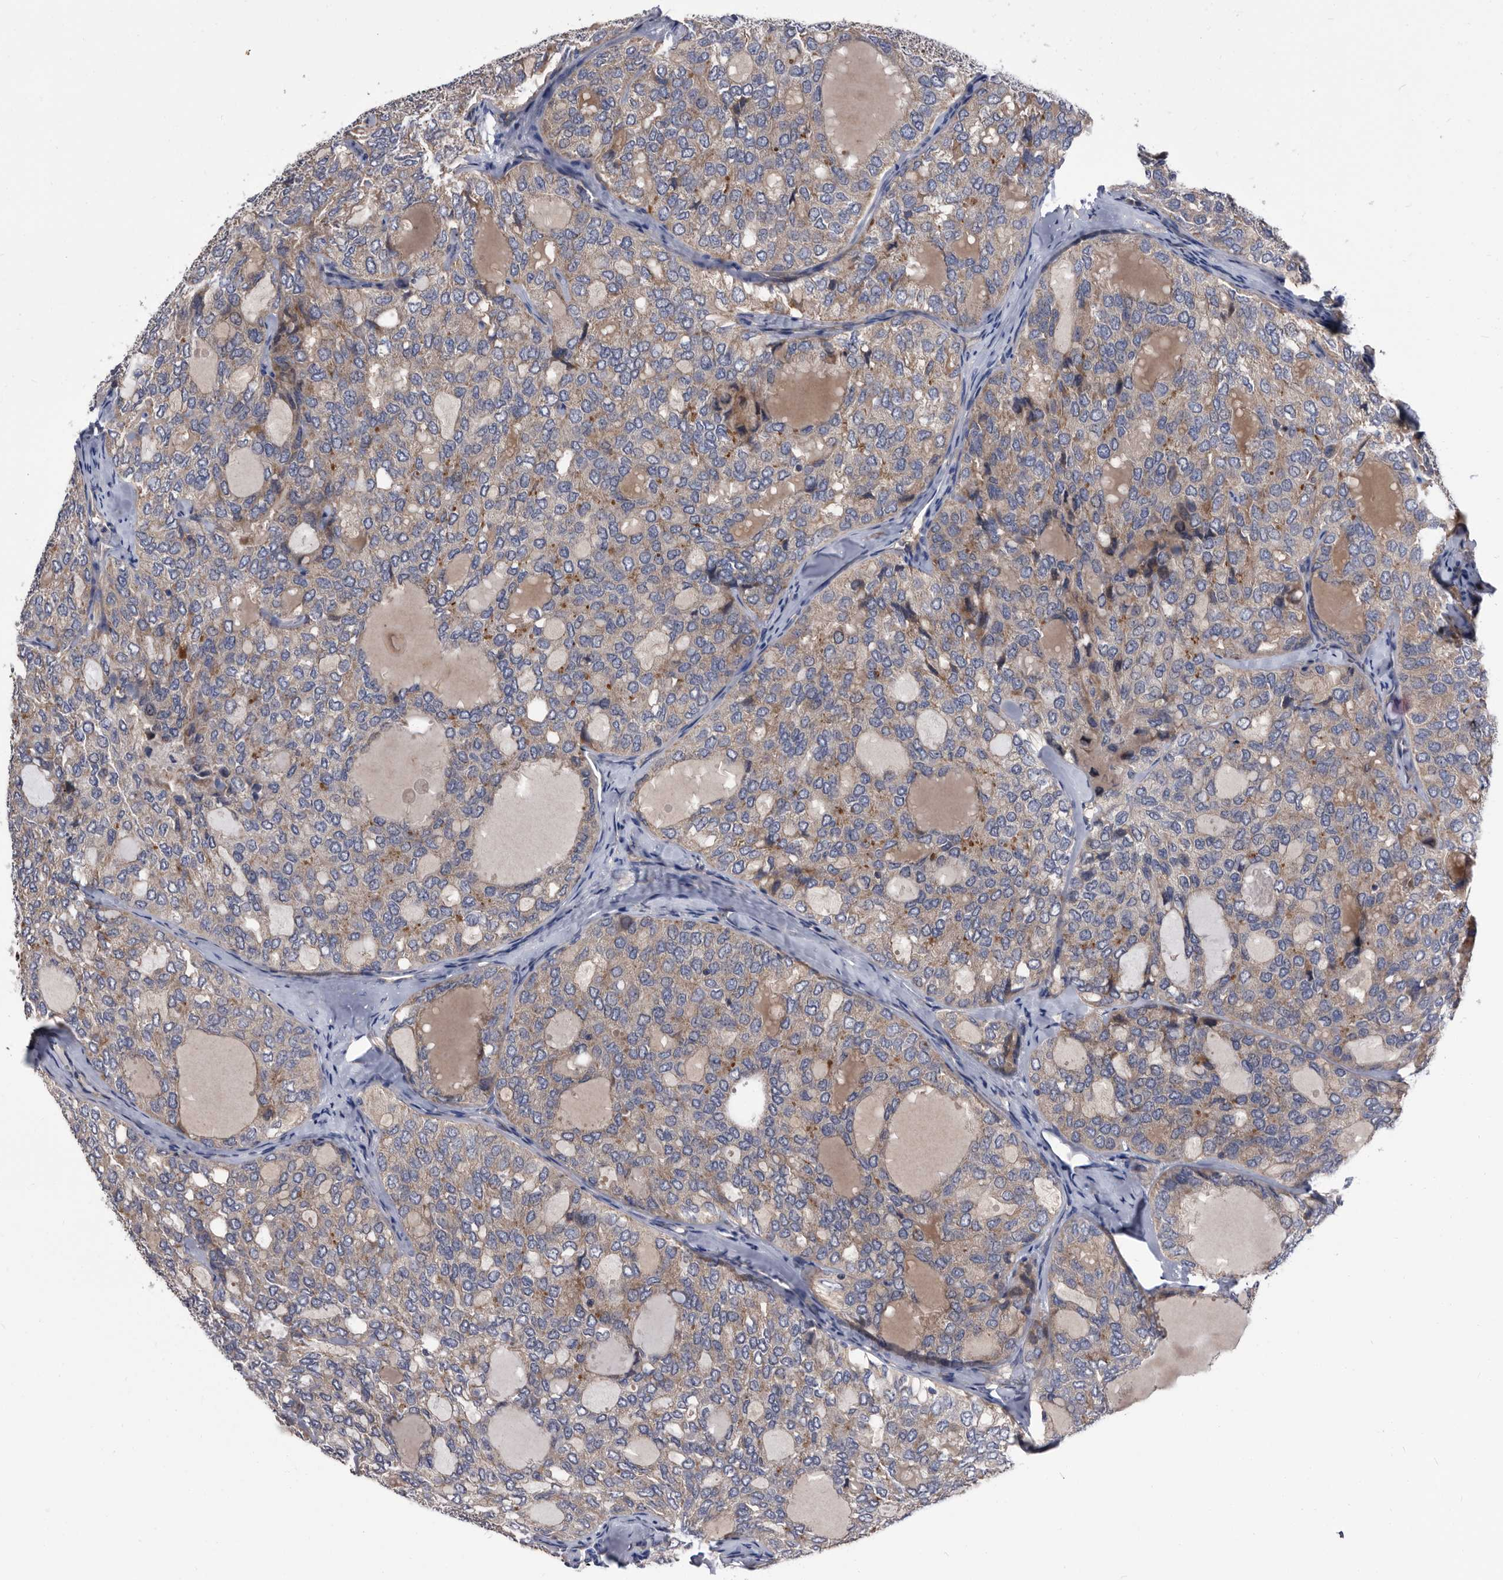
{"staining": {"intensity": "weak", "quantity": ">75%", "location": "cytoplasmic/membranous"}, "tissue": "thyroid cancer", "cell_type": "Tumor cells", "image_type": "cancer", "snomed": [{"axis": "morphology", "description": "Follicular adenoma carcinoma, NOS"}, {"axis": "topography", "description": "Thyroid gland"}], "caption": "This histopathology image displays thyroid follicular adenoma carcinoma stained with immunohistochemistry (IHC) to label a protein in brown. The cytoplasmic/membranous of tumor cells show weak positivity for the protein. Nuclei are counter-stained blue.", "gene": "DTNBP1", "patient": {"sex": "male", "age": 75}}